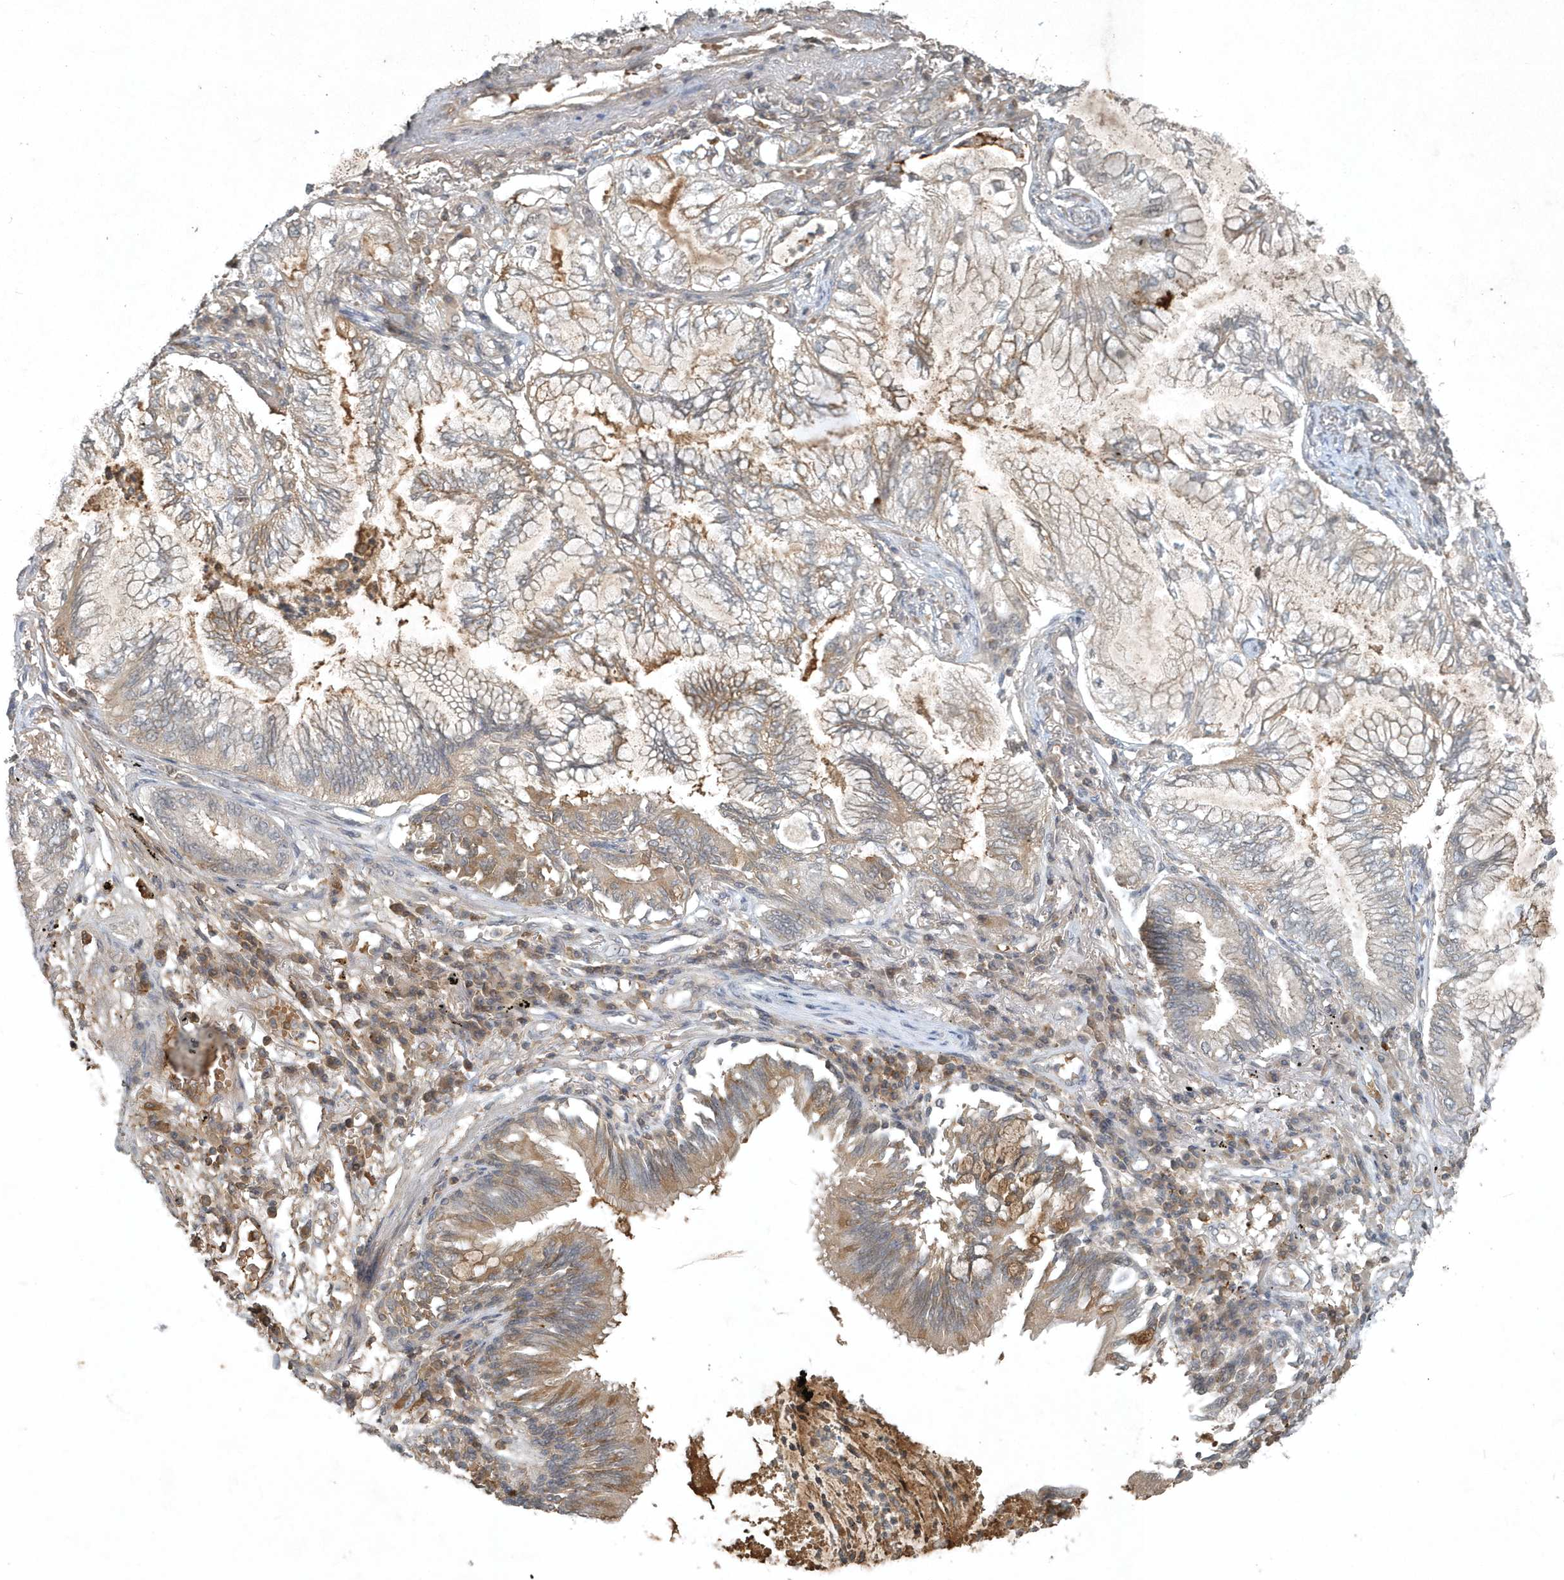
{"staining": {"intensity": "weak", "quantity": "<25%", "location": "cytoplasmic/membranous"}, "tissue": "lung cancer", "cell_type": "Tumor cells", "image_type": "cancer", "snomed": [{"axis": "morphology", "description": "Adenocarcinoma, NOS"}, {"axis": "topography", "description": "Lung"}], "caption": "Tumor cells are negative for protein expression in human adenocarcinoma (lung).", "gene": "TNFAIP6", "patient": {"sex": "female", "age": 70}}